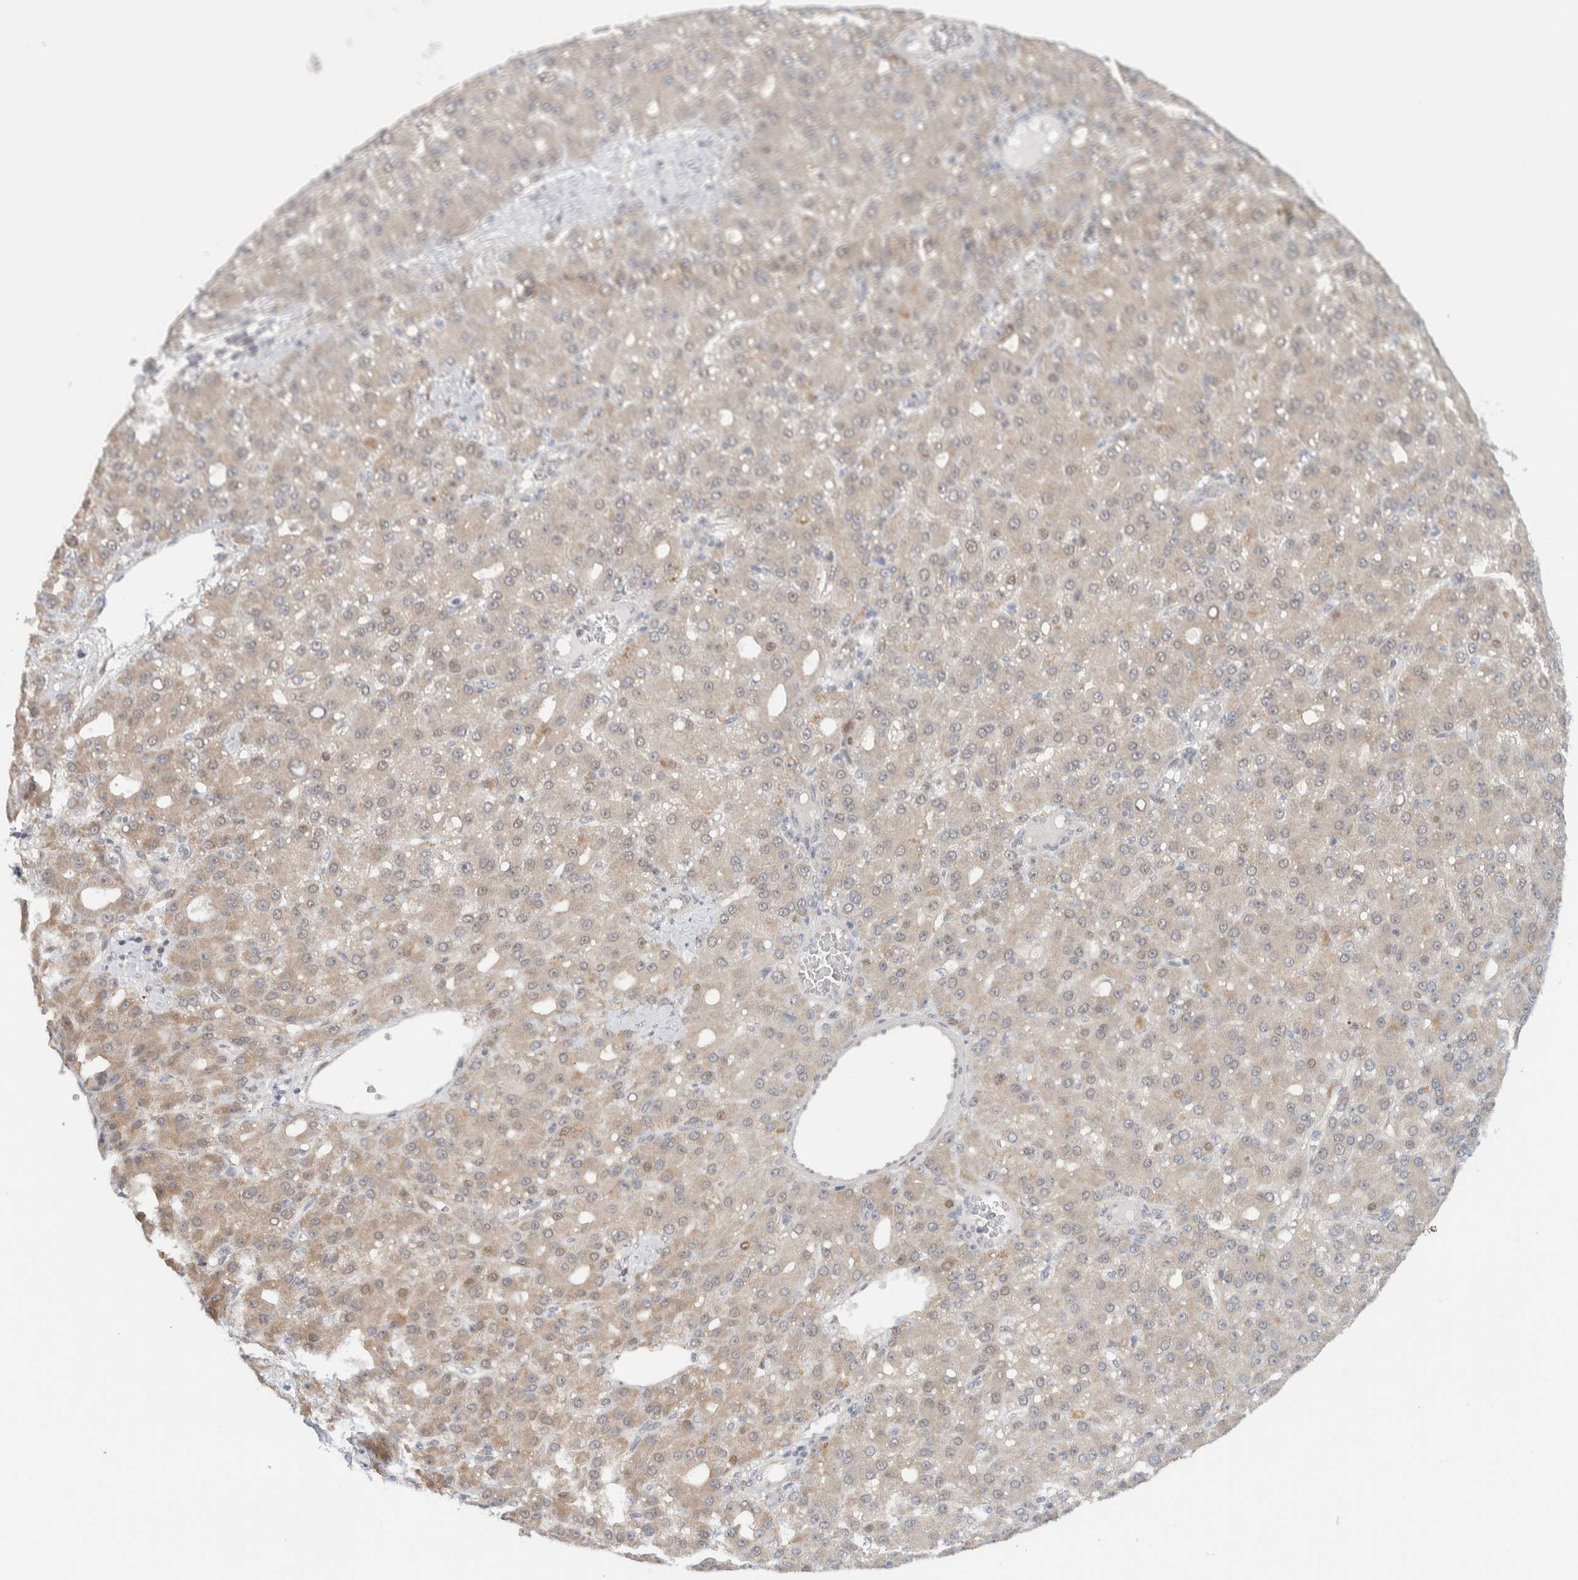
{"staining": {"intensity": "weak", "quantity": "<25%", "location": "nuclear"}, "tissue": "liver cancer", "cell_type": "Tumor cells", "image_type": "cancer", "snomed": [{"axis": "morphology", "description": "Carcinoma, Hepatocellular, NOS"}, {"axis": "topography", "description": "Liver"}], "caption": "Liver cancer (hepatocellular carcinoma) stained for a protein using immunohistochemistry demonstrates no staining tumor cells.", "gene": "NCR3LG1", "patient": {"sex": "male", "age": 67}}